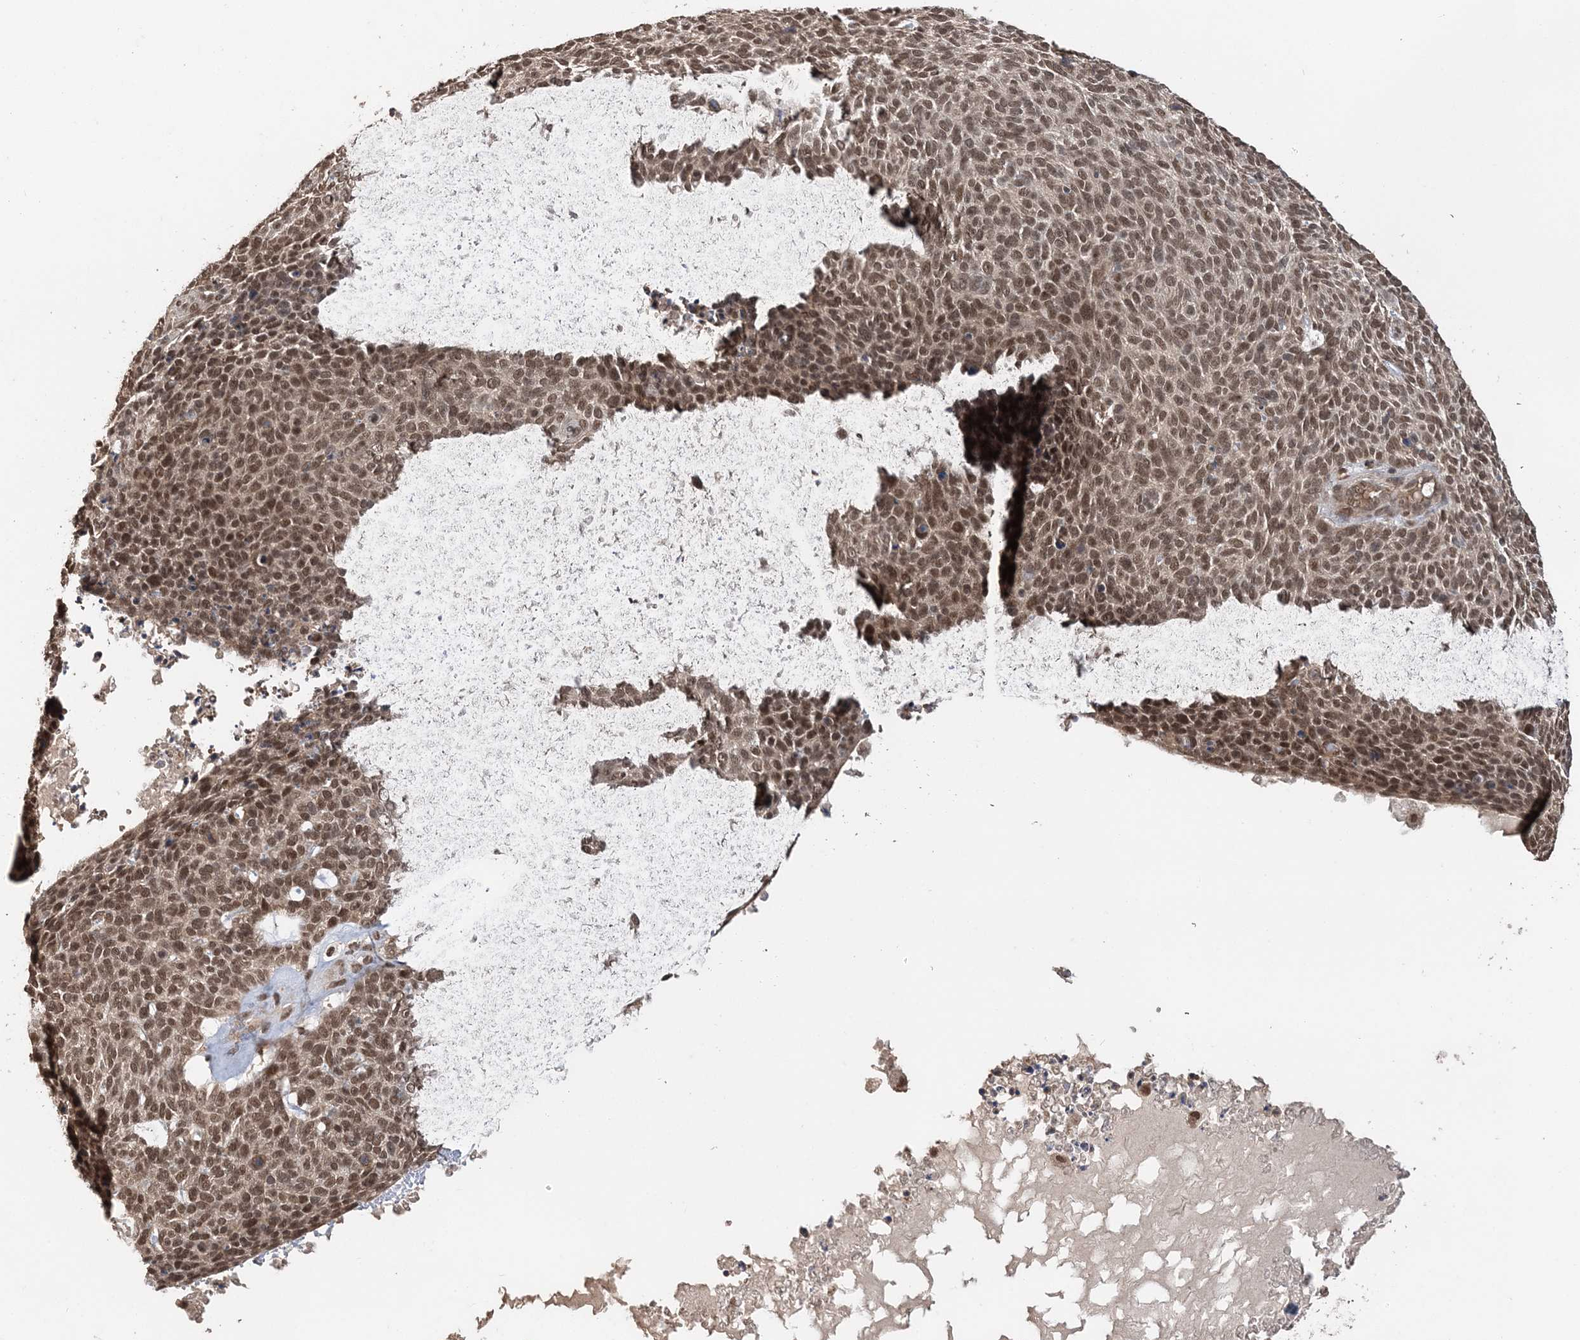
{"staining": {"intensity": "moderate", "quantity": ">75%", "location": "nuclear"}, "tissue": "skin cancer", "cell_type": "Tumor cells", "image_type": "cancer", "snomed": [{"axis": "morphology", "description": "Squamous cell carcinoma, NOS"}, {"axis": "topography", "description": "Skin"}], "caption": "Skin squamous cell carcinoma tissue reveals moderate nuclear expression in approximately >75% of tumor cells, visualized by immunohistochemistry.", "gene": "TSHZ2", "patient": {"sex": "female", "age": 90}}